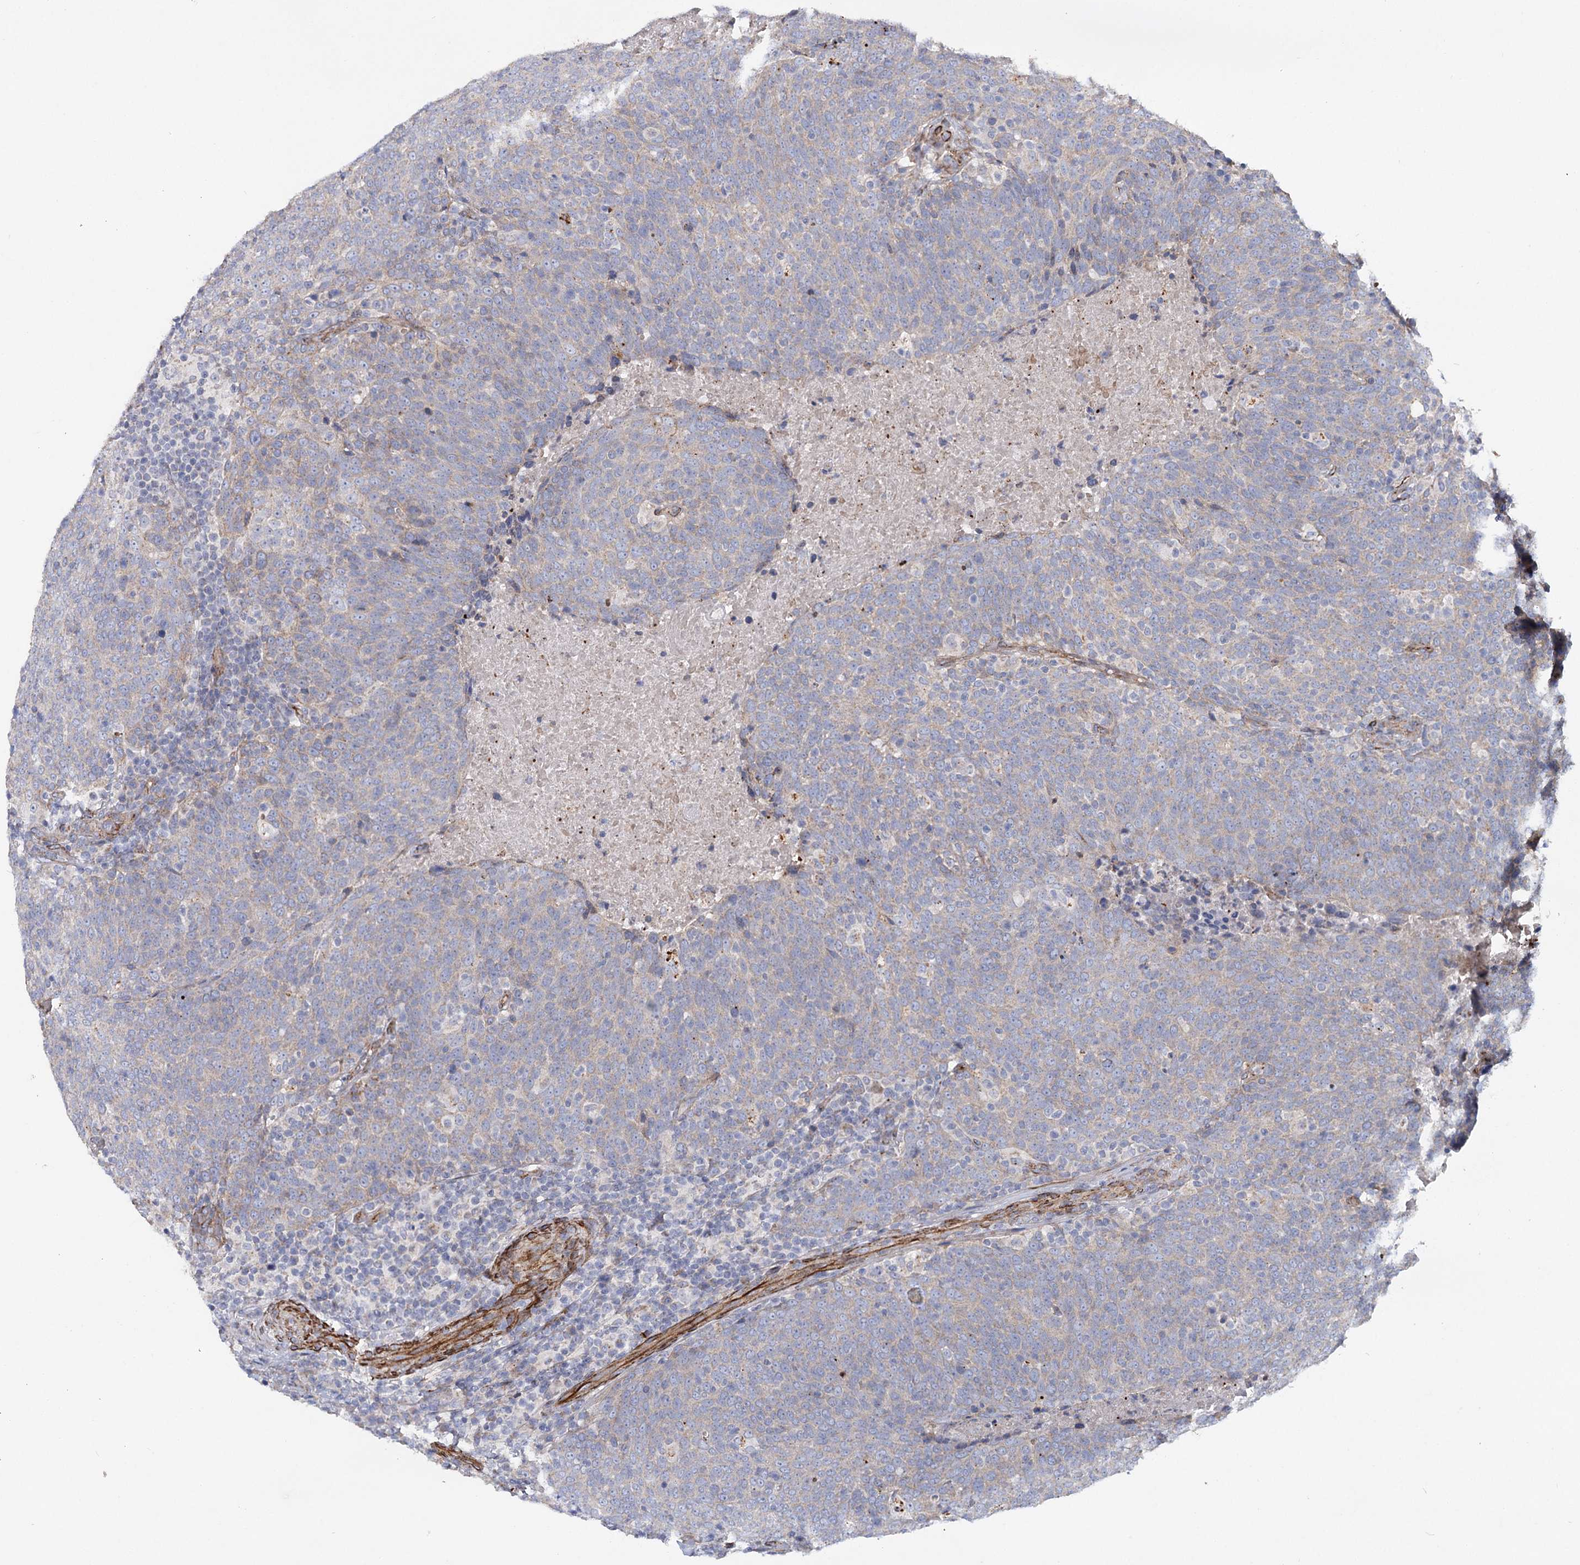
{"staining": {"intensity": "weak", "quantity": "<25%", "location": "cytoplasmic/membranous"}, "tissue": "head and neck cancer", "cell_type": "Tumor cells", "image_type": "cancer", "snomed": [{"axis": "morphology", "description": "Squamous cell carcinoma, NOS"}, {"axis": "morphology", "description": "Squamous cell carcinoma, metastatic, NOS"}, {"axis": "topography", "description": "Lymph node"}, {"axis": "topography", "description": "Head-Neck"}], "caption": "Tumor cells are negative for protein expression in human head and neck metastatic squamous cell carcinoma.", "gene": "TMEM164", "patient": {"sex": "male", "age": 62}}